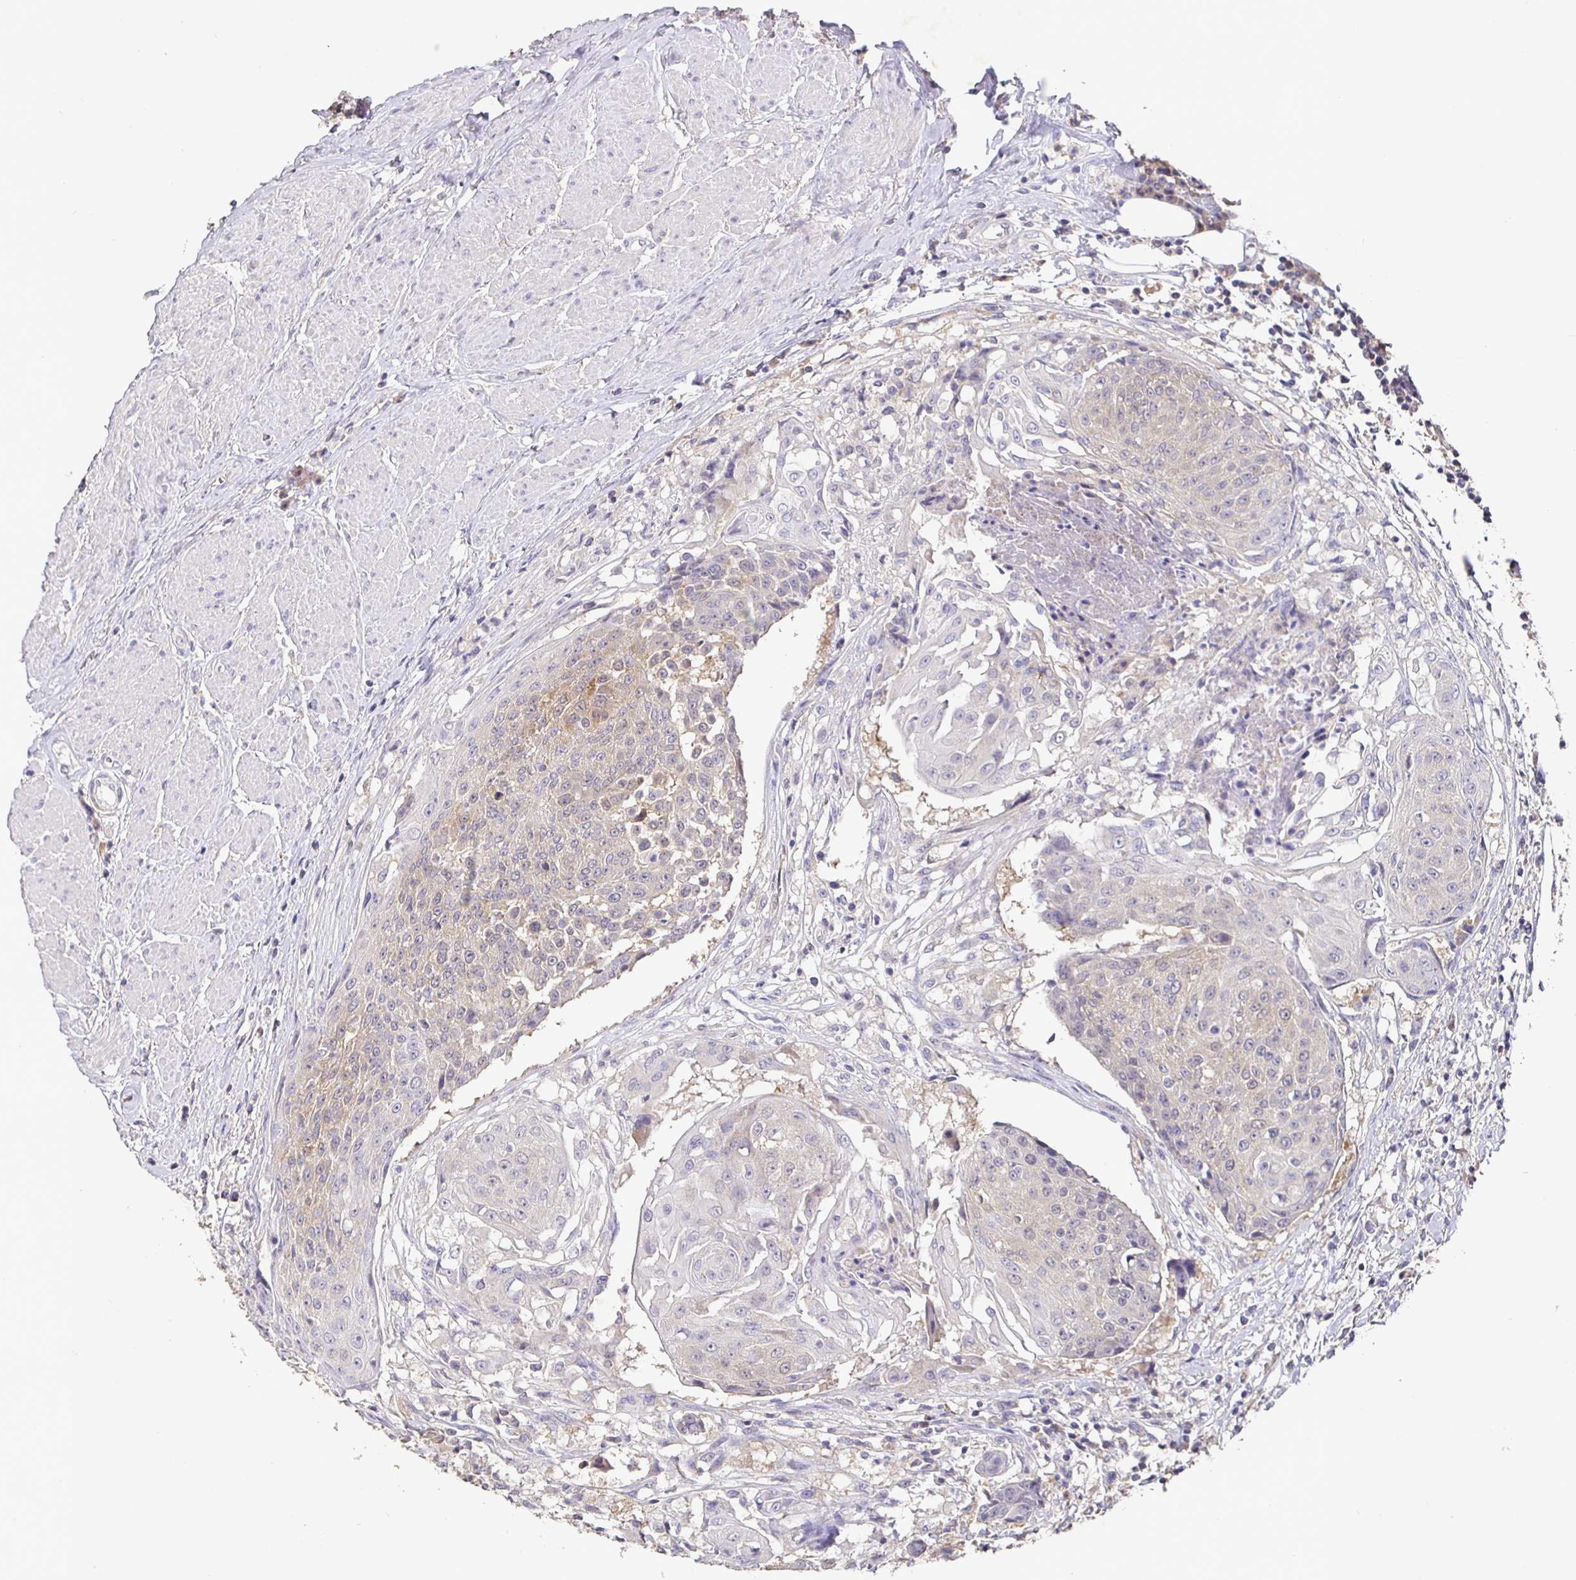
{"staining": {"intensity": "moderate", "quantity": "25%-75%", "location": "cytoplasmic/membranous"}, "tissue": "urothelial cancer", "cell_type": "Tumor cells", "image_type": "cancer", "snomed": [{"axis": "morphology", "description": "Urothelial carcinoma, High grade"}, {"axis": "topography", "description": "Urinary bladder"}], "caption": "A brown stain shows moderate cytoplasmic/membranous staining of a protein in urothelial carcinoma (high-grade) tumor cells.", "gene": "SHISA4", "patient": {"sex": "female", "age": 63}}